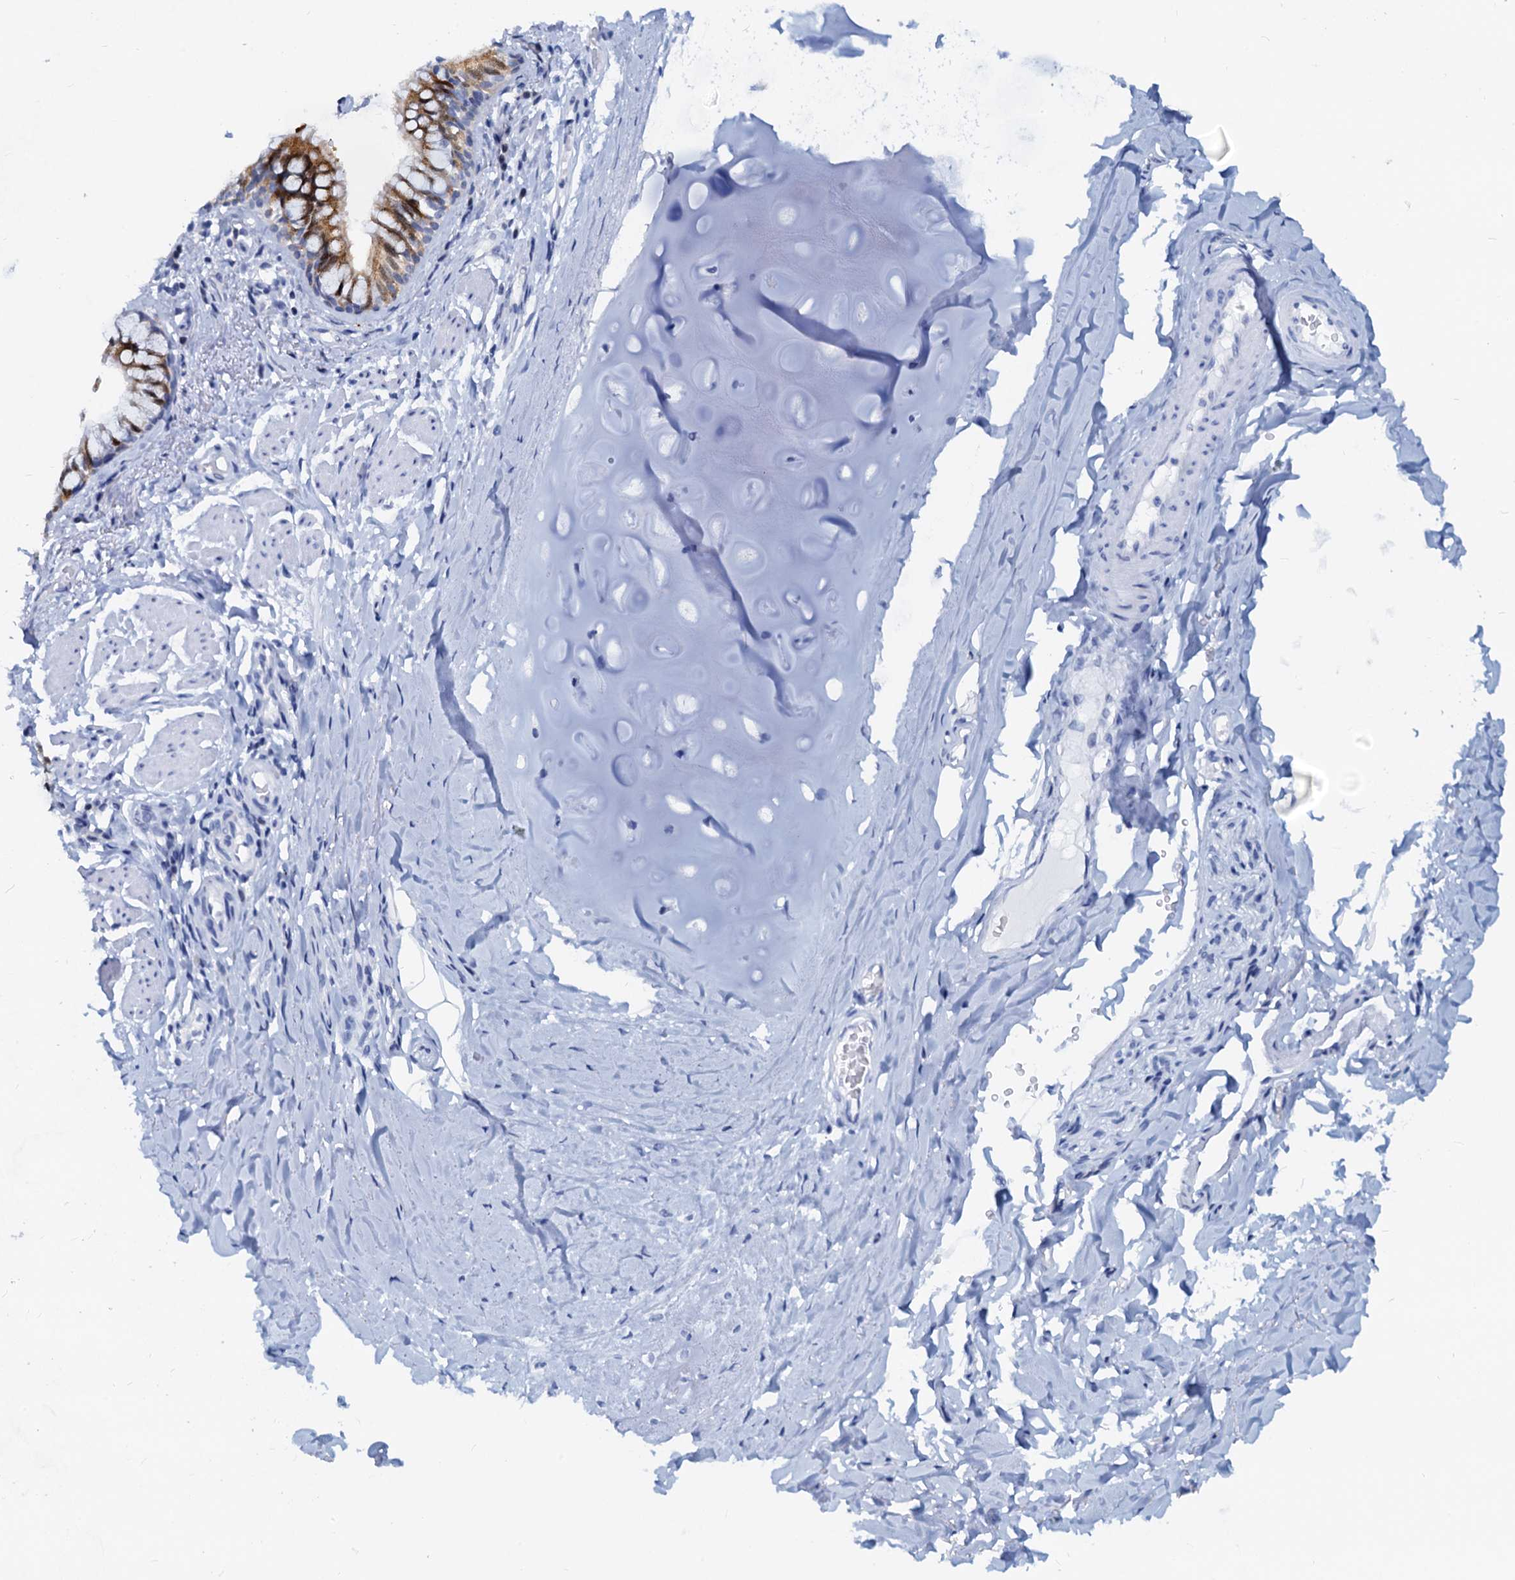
{"staining": {"intensity": "moderate", "quantity": "<25%", "location": "cytoplasmic/membranous"}, "tissue": "bronchus", "cell_type": "Respiratory epithelial cells", "image_type": "normal", "snomed": [{"axis": "morphology", "description": "Normal tissue, NOS"}, {"axis": "topography", "description": "Cartilage tissue"}, {"axis": "topography", "description": "Bronchus"}], "caption": "High-magnification brightfield microscopy of benign bronchus stained with DAB (brown) and counterstained with hematoxylin (blue). respiratory epithelial cells exhibit moderate cytoplasmic/membranous expression is appreciated in about<25% of cells.", "gene": "PTGES3", "patient": {"sex": "female", "age": 36}}